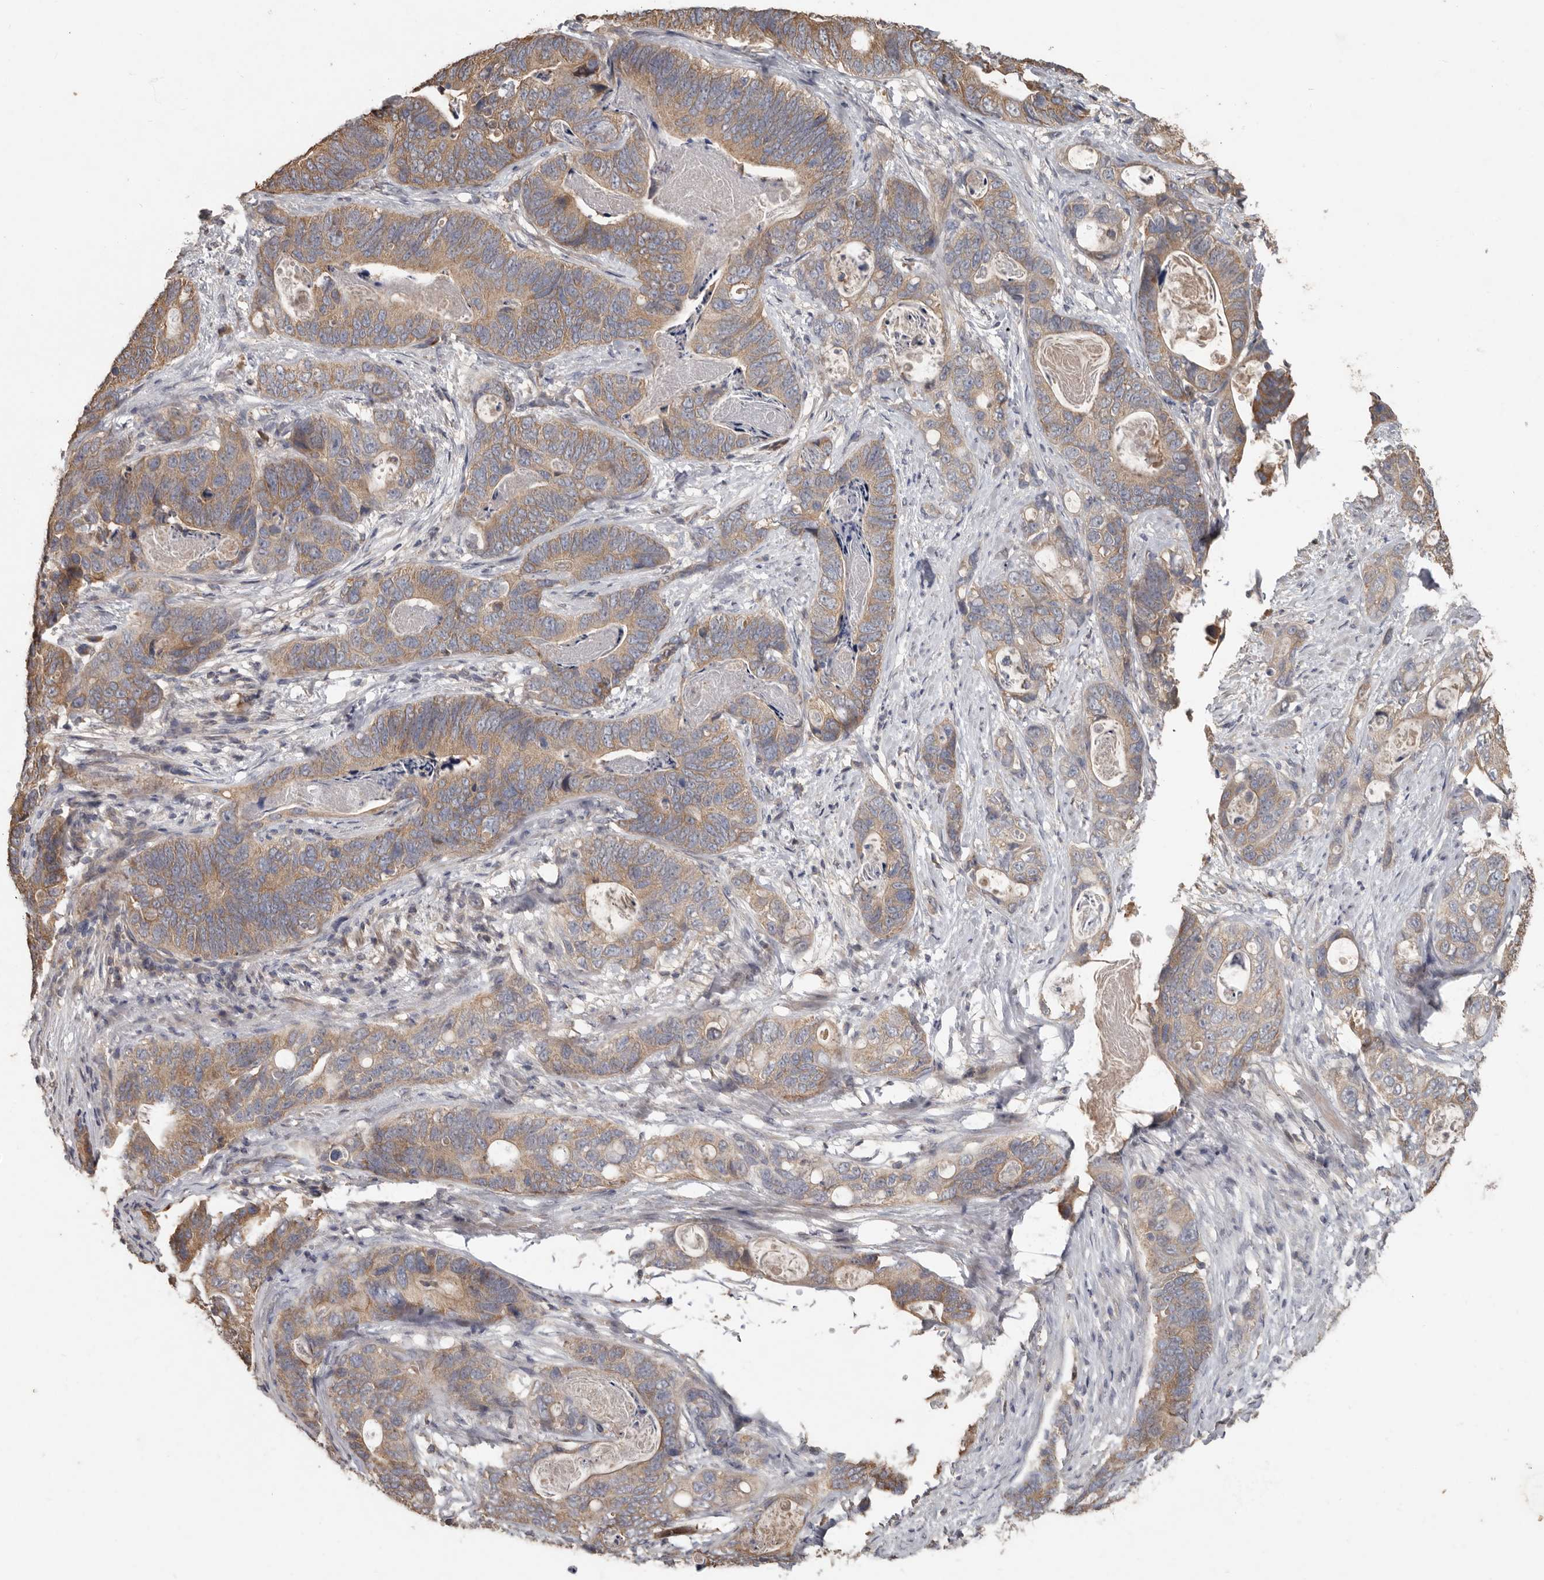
{"staining": {"intensity": "moderate", "quantity": ">75%", "location": "cytoplasmic/membranous"}, "tissue": "stomach cancer", "cell_type": "Tumor cells", "image_type": "cancer", "snomed": [{"axis": "morphology", "description": "Normal tissue, NOS"}, {"axis": "morphology", "description": "Adenocarcinoma, NOS"}, {"axis": "topography", "description": "Stomach"}], "caption": "IHC staining of stomach adenocarcinoma, which shows medium levels of moderate cytoplasmic/membranous positivity in about >75% of tumor cells indicating moderate cytoplasmic/membranous protein staining. The staining was performed using DAB (brown) for protein detection and nuclei were counterstained in hematoxylin (blue).", "gene": "KIF26B", "patient": {"sex": "female", "age": 89}}